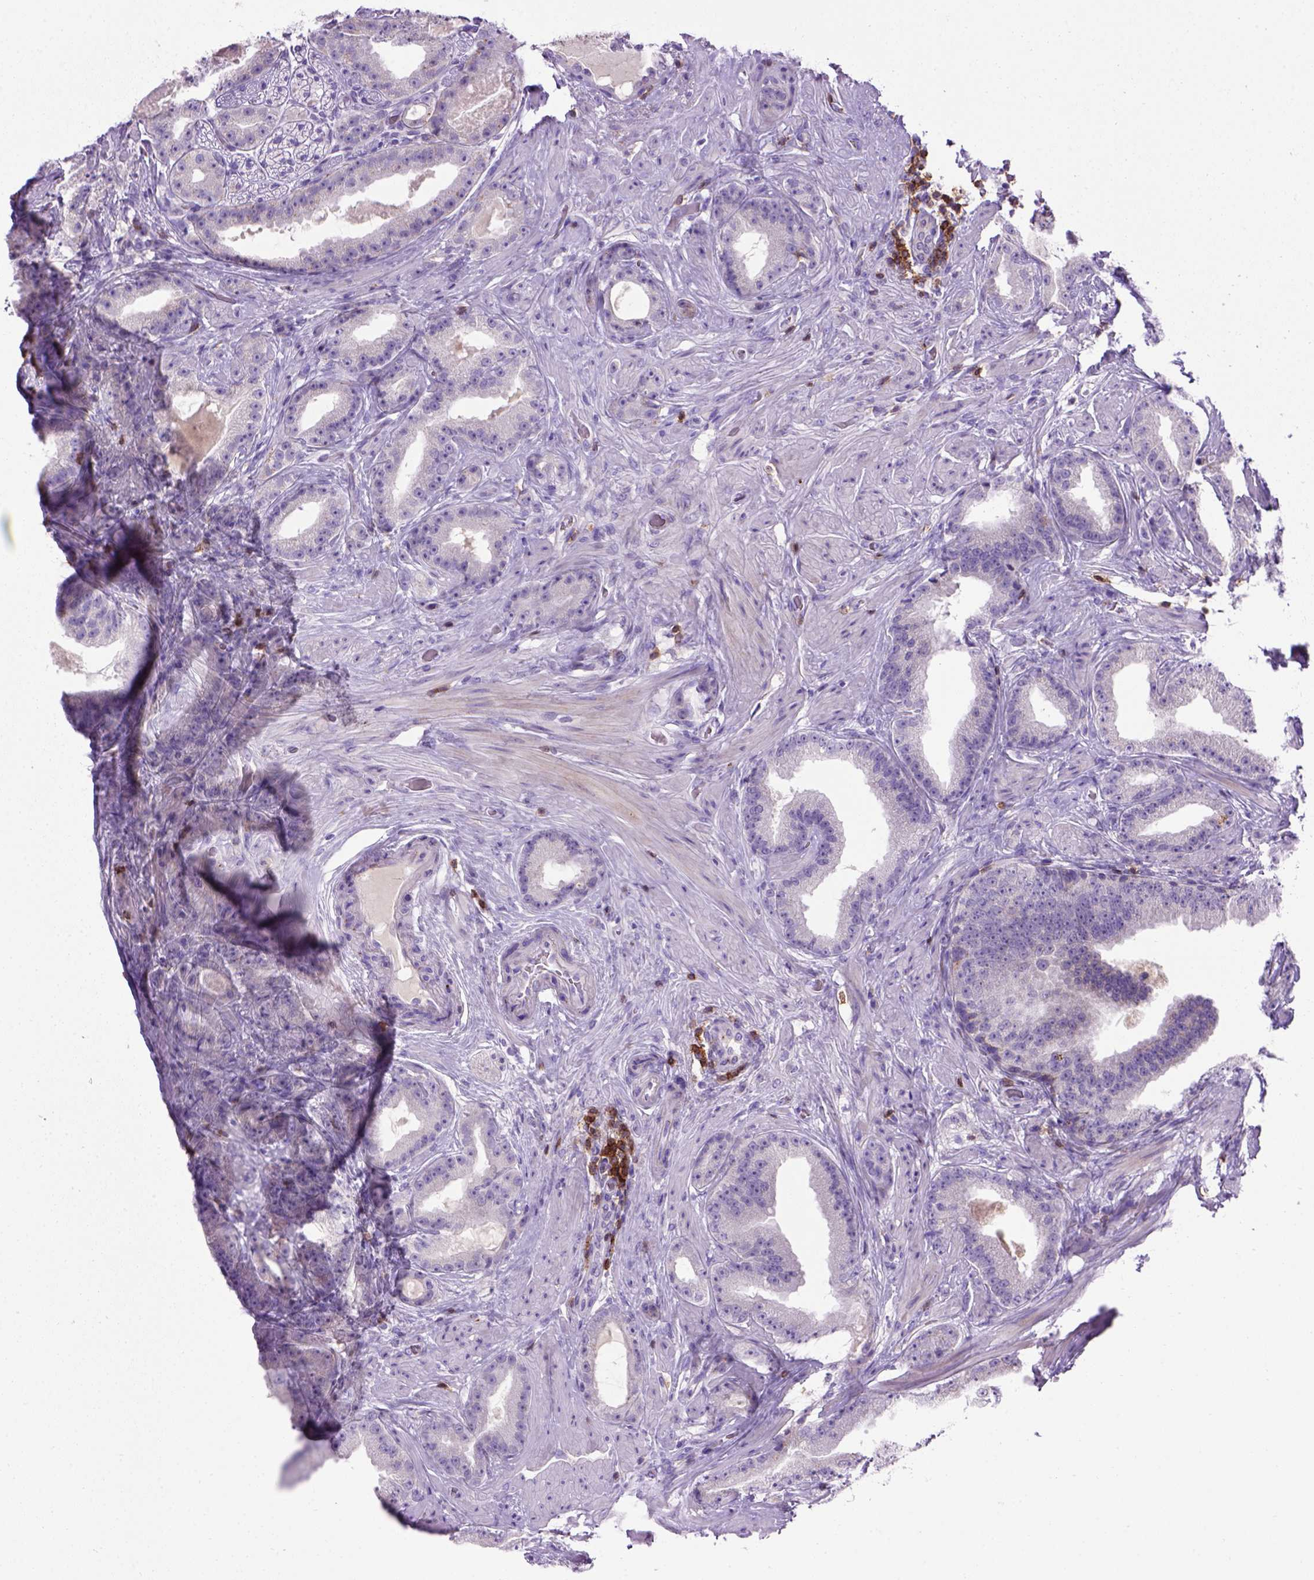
{"staining": {"intensity": "negative", "quantity": "none", "location": "none"}, "tissue": "prostate cancer", "cell_type": "Tumor cells", "image_type": "cancer", "snomed": [{"axis": "morphology", "description": "Adenocarcinoma, Low grade"}, {"axis": "topography", "description": "Prostate"}], "caption": "A high-resolution image shows IHC staining of low-grade adenocarcinoma (prostate), which demonstrates no significant staining in tumor cells. Brightfield microscopy of IHC stained with DAB (brown) and hematoxylin (blue), captured at high magnification.", "gene": "CD3E", "patient": {"sex": "male", "age": 60}}